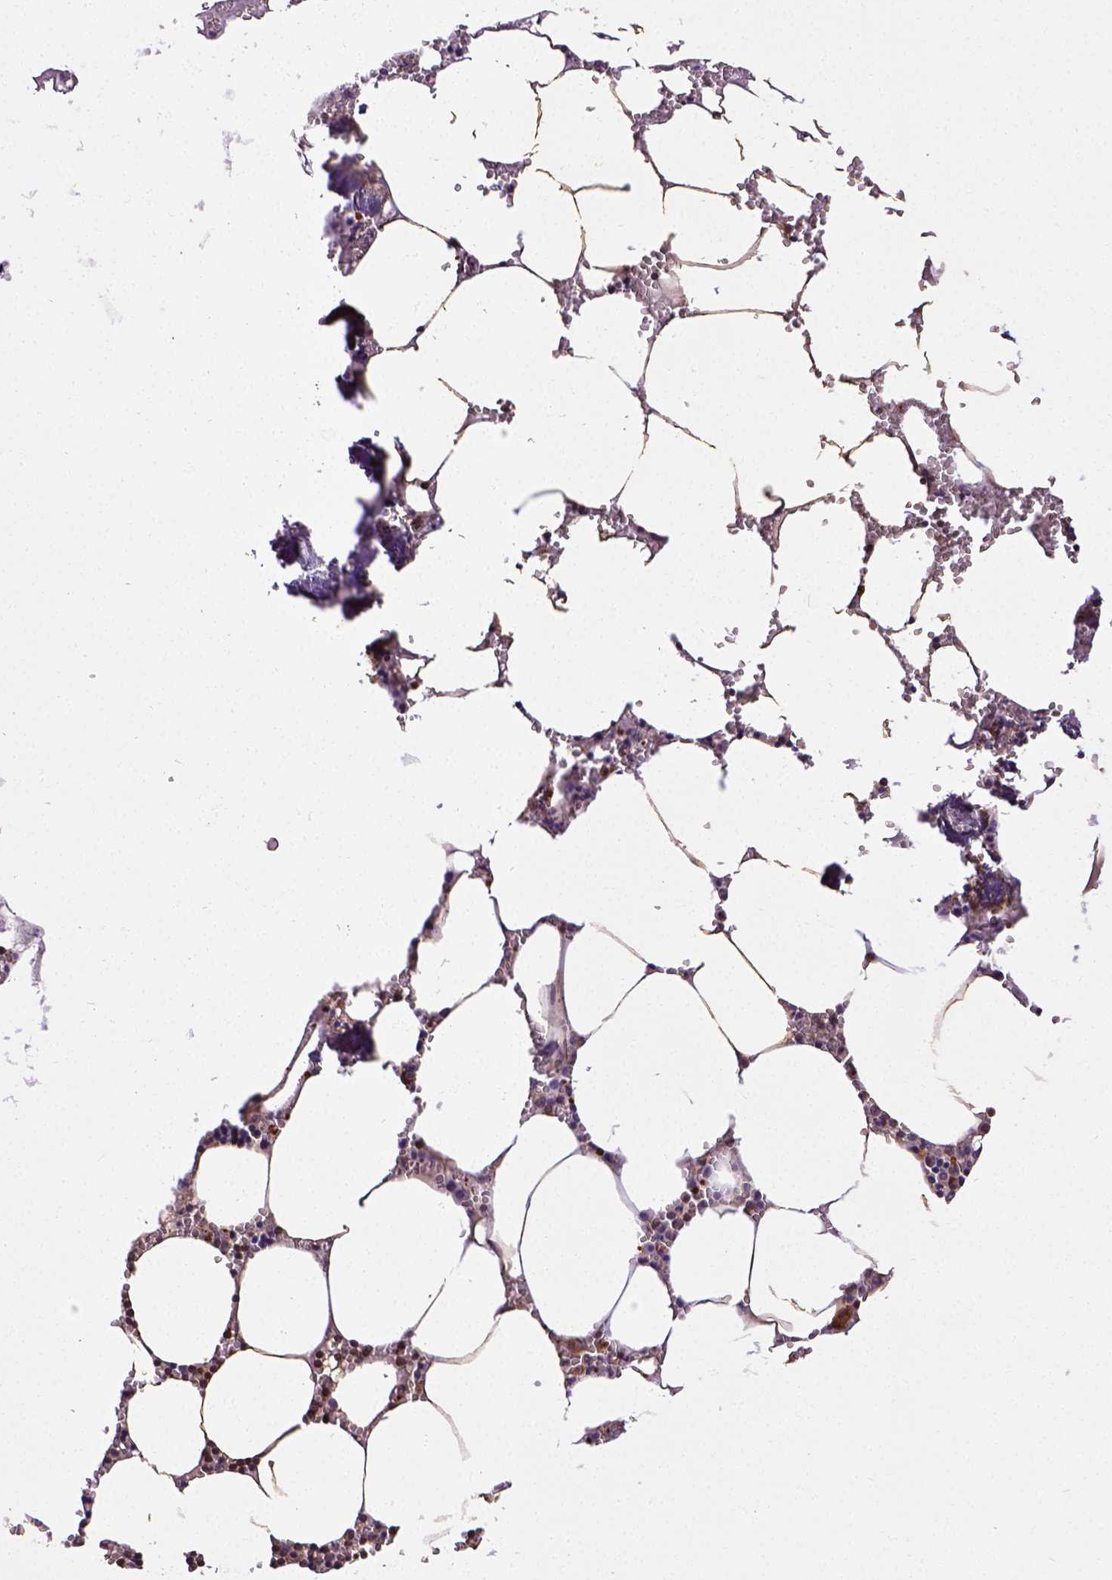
{"staining": {"intensity": "strong", "quantity": "25%-75%", "location": "cytoplasmic/membranous"}, "tissue": "bone marrow", "cell_type": "Hematopoietic cells", "image_type": "normal", "snomed": [{"axis": "morphology", "description": "Normal tissue, NOS"}, {"axis": "topography", "description": "Bone marrow"}], "caption": "The immunohistochemical stain highlights strong cytoplasmic/membranous staining in hematopoietic cells of normal bone marrow. The staining is performed using DAB brown chromogen to label protein expression. The nuclei are counter-stained blue using hematoxylin.", "gene": "MTDH", "patient": {"sex": "male", "age": 54}}